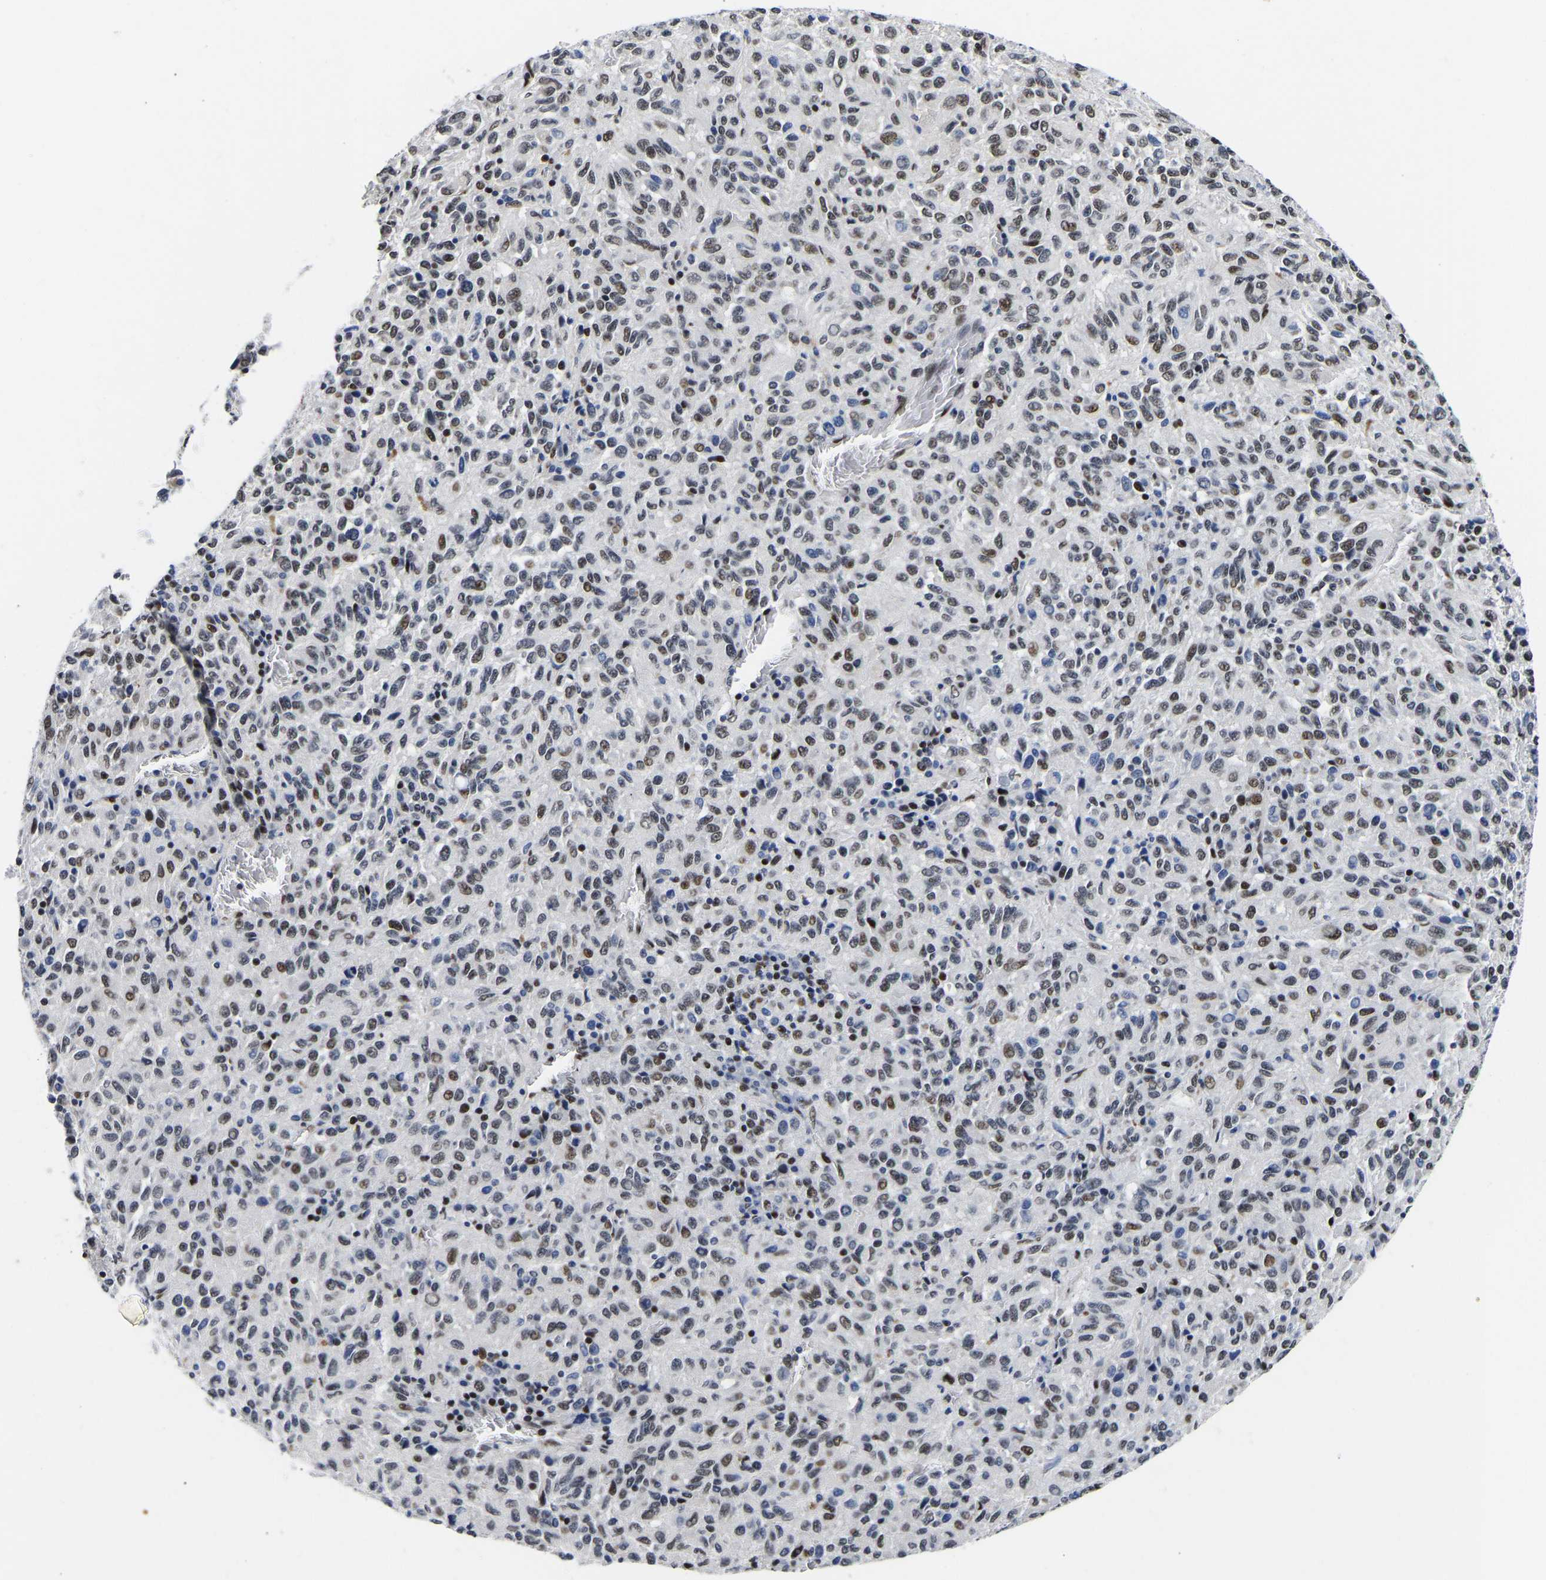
{"staining": {"intensity": "moderate", "quantity": ">75%", "location": "nuclear"}, "tissue": "melanoma", "cell_type": "Tumor cells", "image_type": "cancer", "snomed": [{"axis": "morphology", "description": "Malignant melanoma, Metastatic site"}, {"axis": "topography", "description": "Lung"}], "caption": "Protein expression analysis of melanoma shows moderate nuclear positivity in about >75% of tumor cells.", "gene": "PTRHD1", "patient": {"sex": "male", "age": 64}}